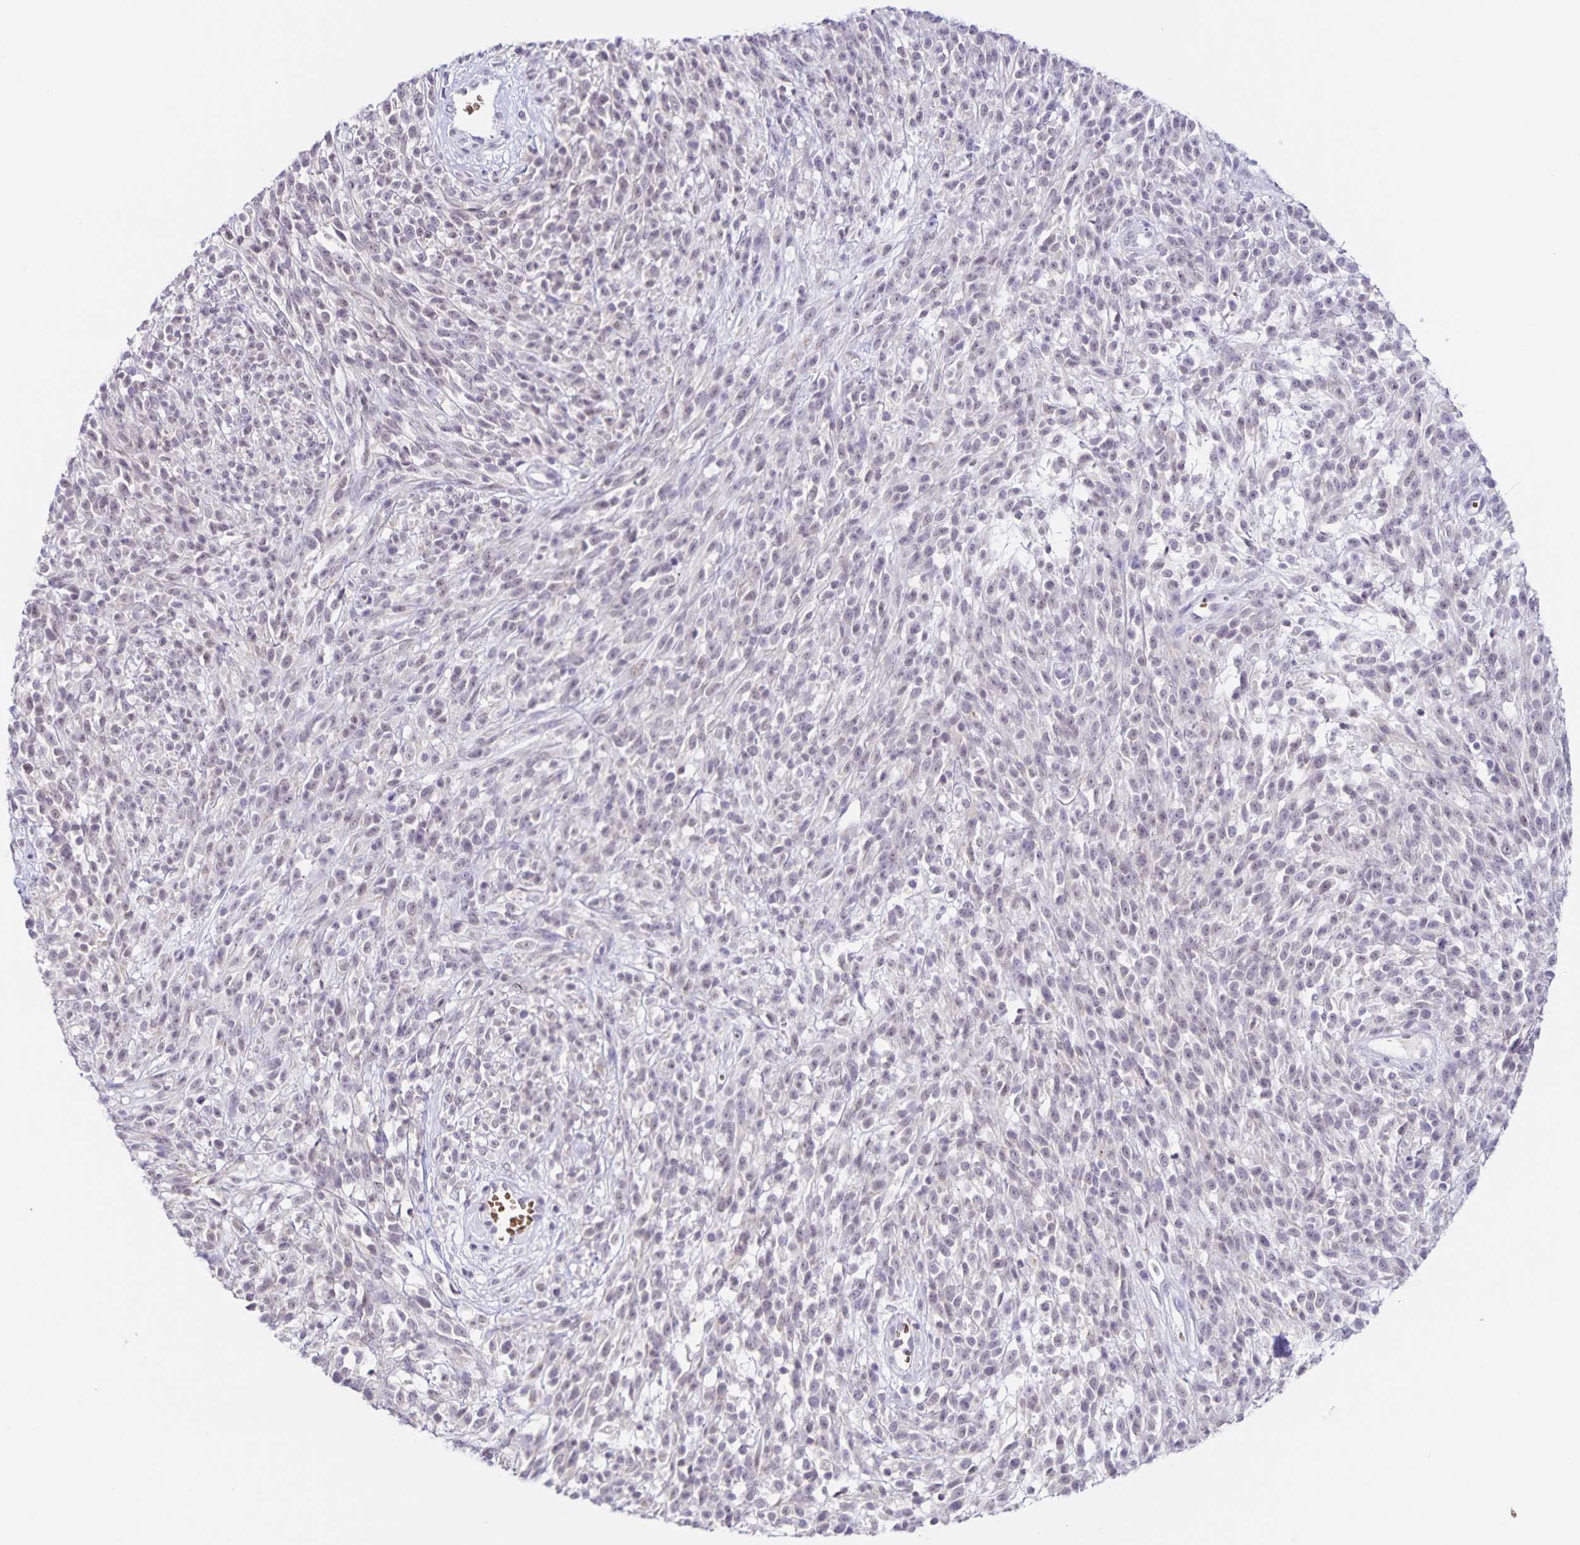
{"staining": {"intensity": "negative", "quantity": "none", "location": "none"}, "tissue": "melanoma", "cell_type": "Tumor cells", "image_type": "cancer", "snomed": [{"axis": "morphology", "description": "Malignant melanoma, NOS"}, {"axis": "topography", "description": "Skin"}, {"axis": "topography", "description": "Skin of trunk"}], "caption": "The IHC micrograph has no significant positivity in tumor cells of malignant melanoma tissue. Nuclei are stained in blue.", "gene": "STPG4", "patient": {"sex": "male", "age": 74}}